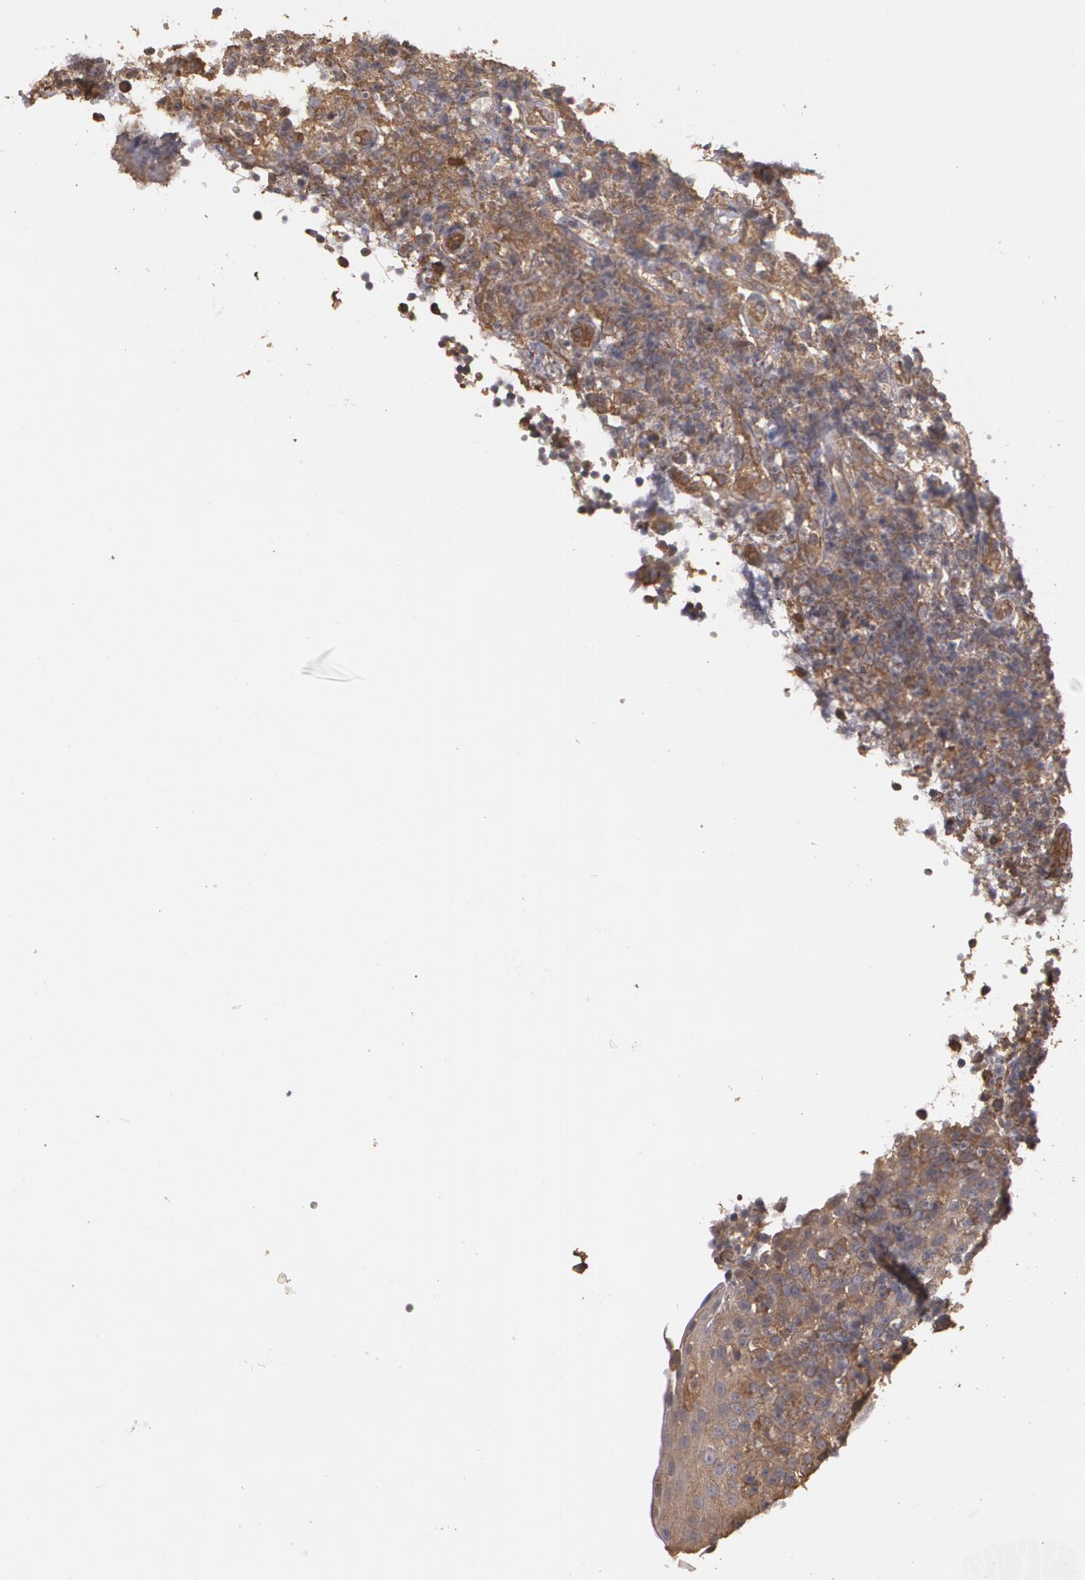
{"staining": {"intensity": "weak", "quantity": "25%-75%", "location": "cytoplasmic/membranous"}, "tissue": "tonsil", "cell_type": "Non-germinal center cells", "image_type": "normal", "snomed": [{"axis": "morphology", "description": "Normal tissue, NOS"}, {"axis": "topography", "description": "Tonsil"}], "caption": "A high-resolution histopathology image shows immunohistochemistry (IHC) staining of unremarkable tonsil, which exhibits weak cytoplasmic/membranous positivity in about 25%-75% of non-germinal center cells.", "gene": "PON1", "patient": {"sex": "female", "age": 40}}